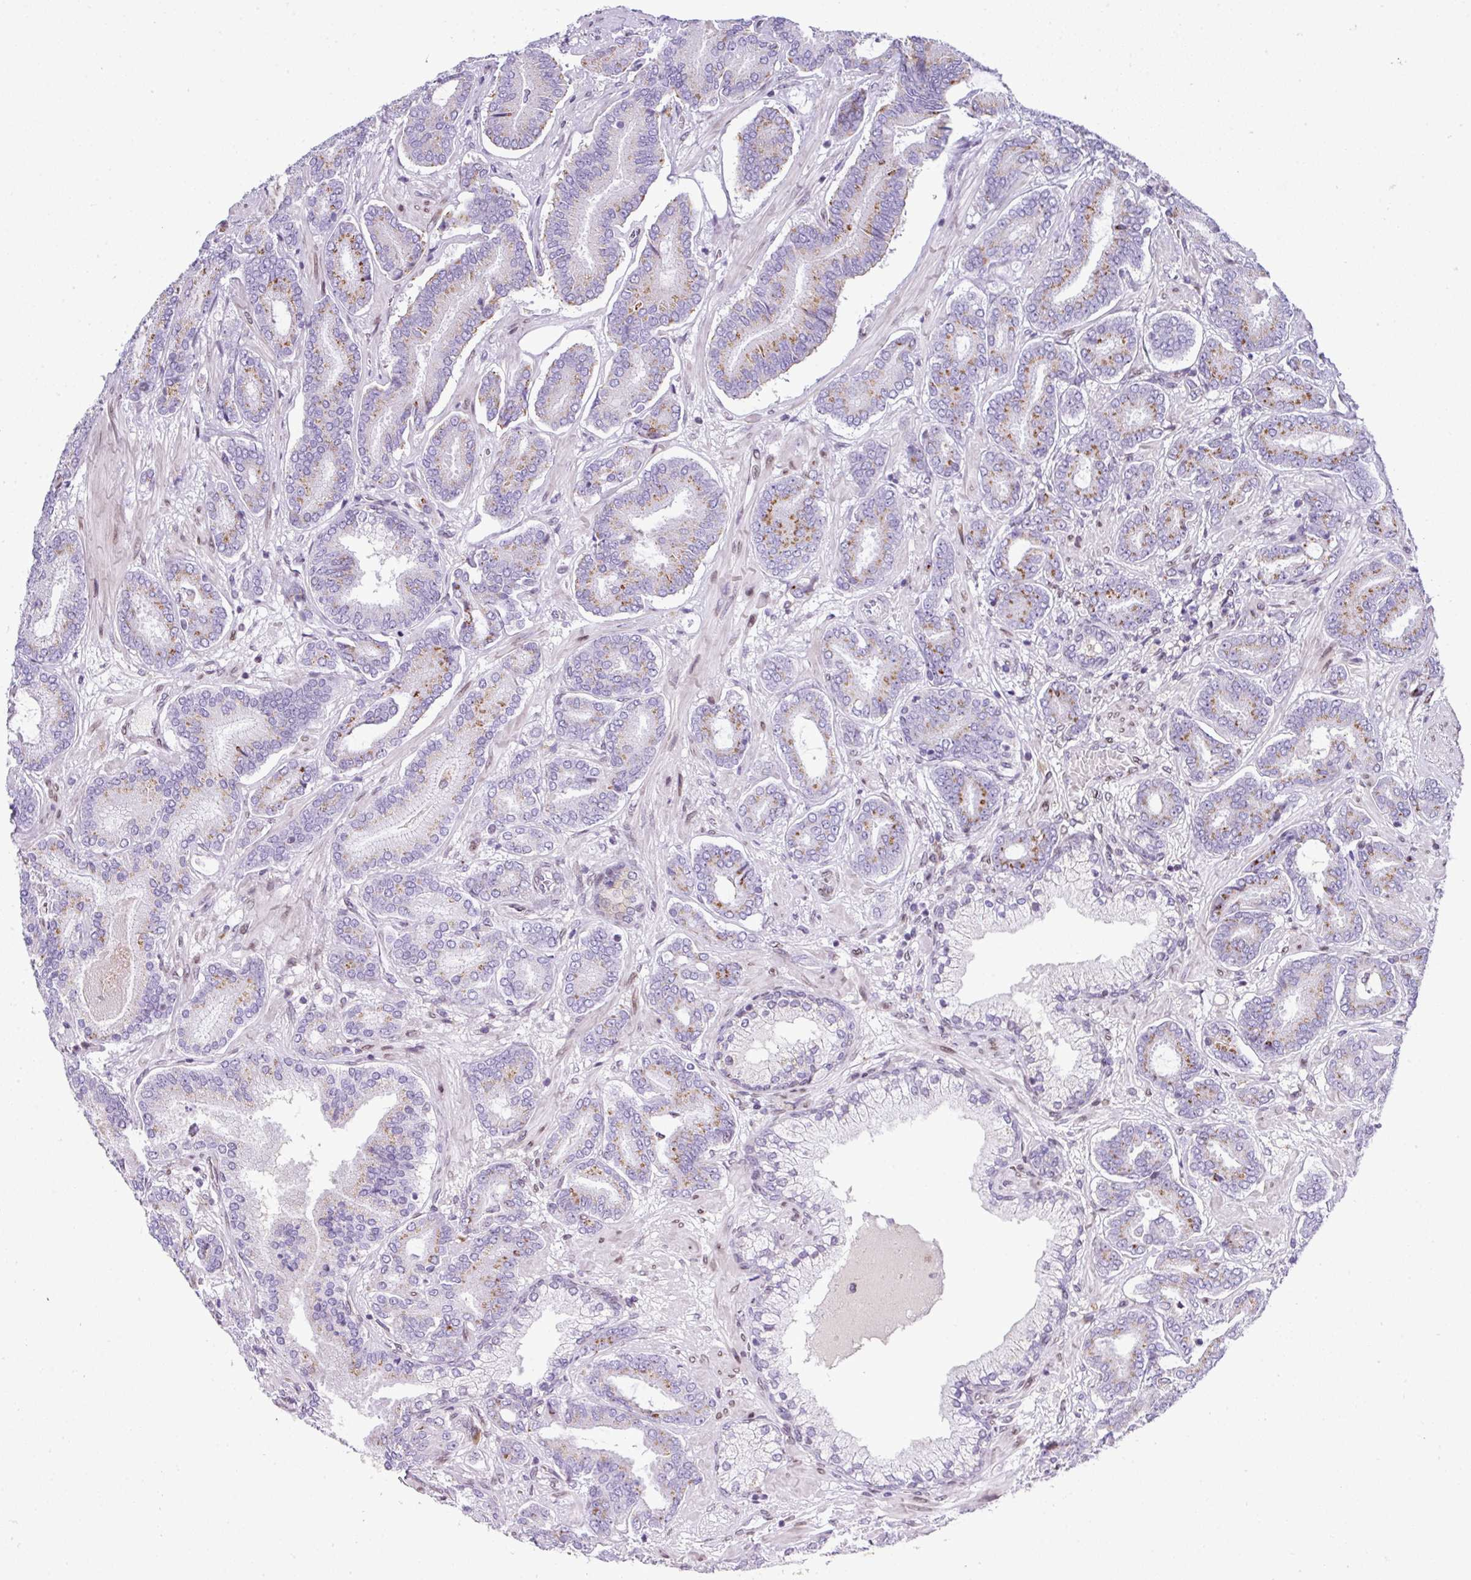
{"staining": {"intensity": "moderate", "quantity": "25%-75%", "location": "cytoplasmic/membranous"}, "tissue": "prostate cancer", "cell_type": "Tumor cells", "image_type": "cancer", "snomed": [{"axis": "morphology", "description": "Adenocarcinoma, Low grade"}, {"axis": "topography", "description": "Prostate and seminal vesicle, NOS"}], "caption": "Protein expression analysis of prostate cancer (adenocarcinoma (low-grade)) exhibits moderate cytoplasmic/membranous staining in approximately 25%-75% of tumor cells.", "gene": "PLK1", "patient": {"sex": "male", "age": 61}}